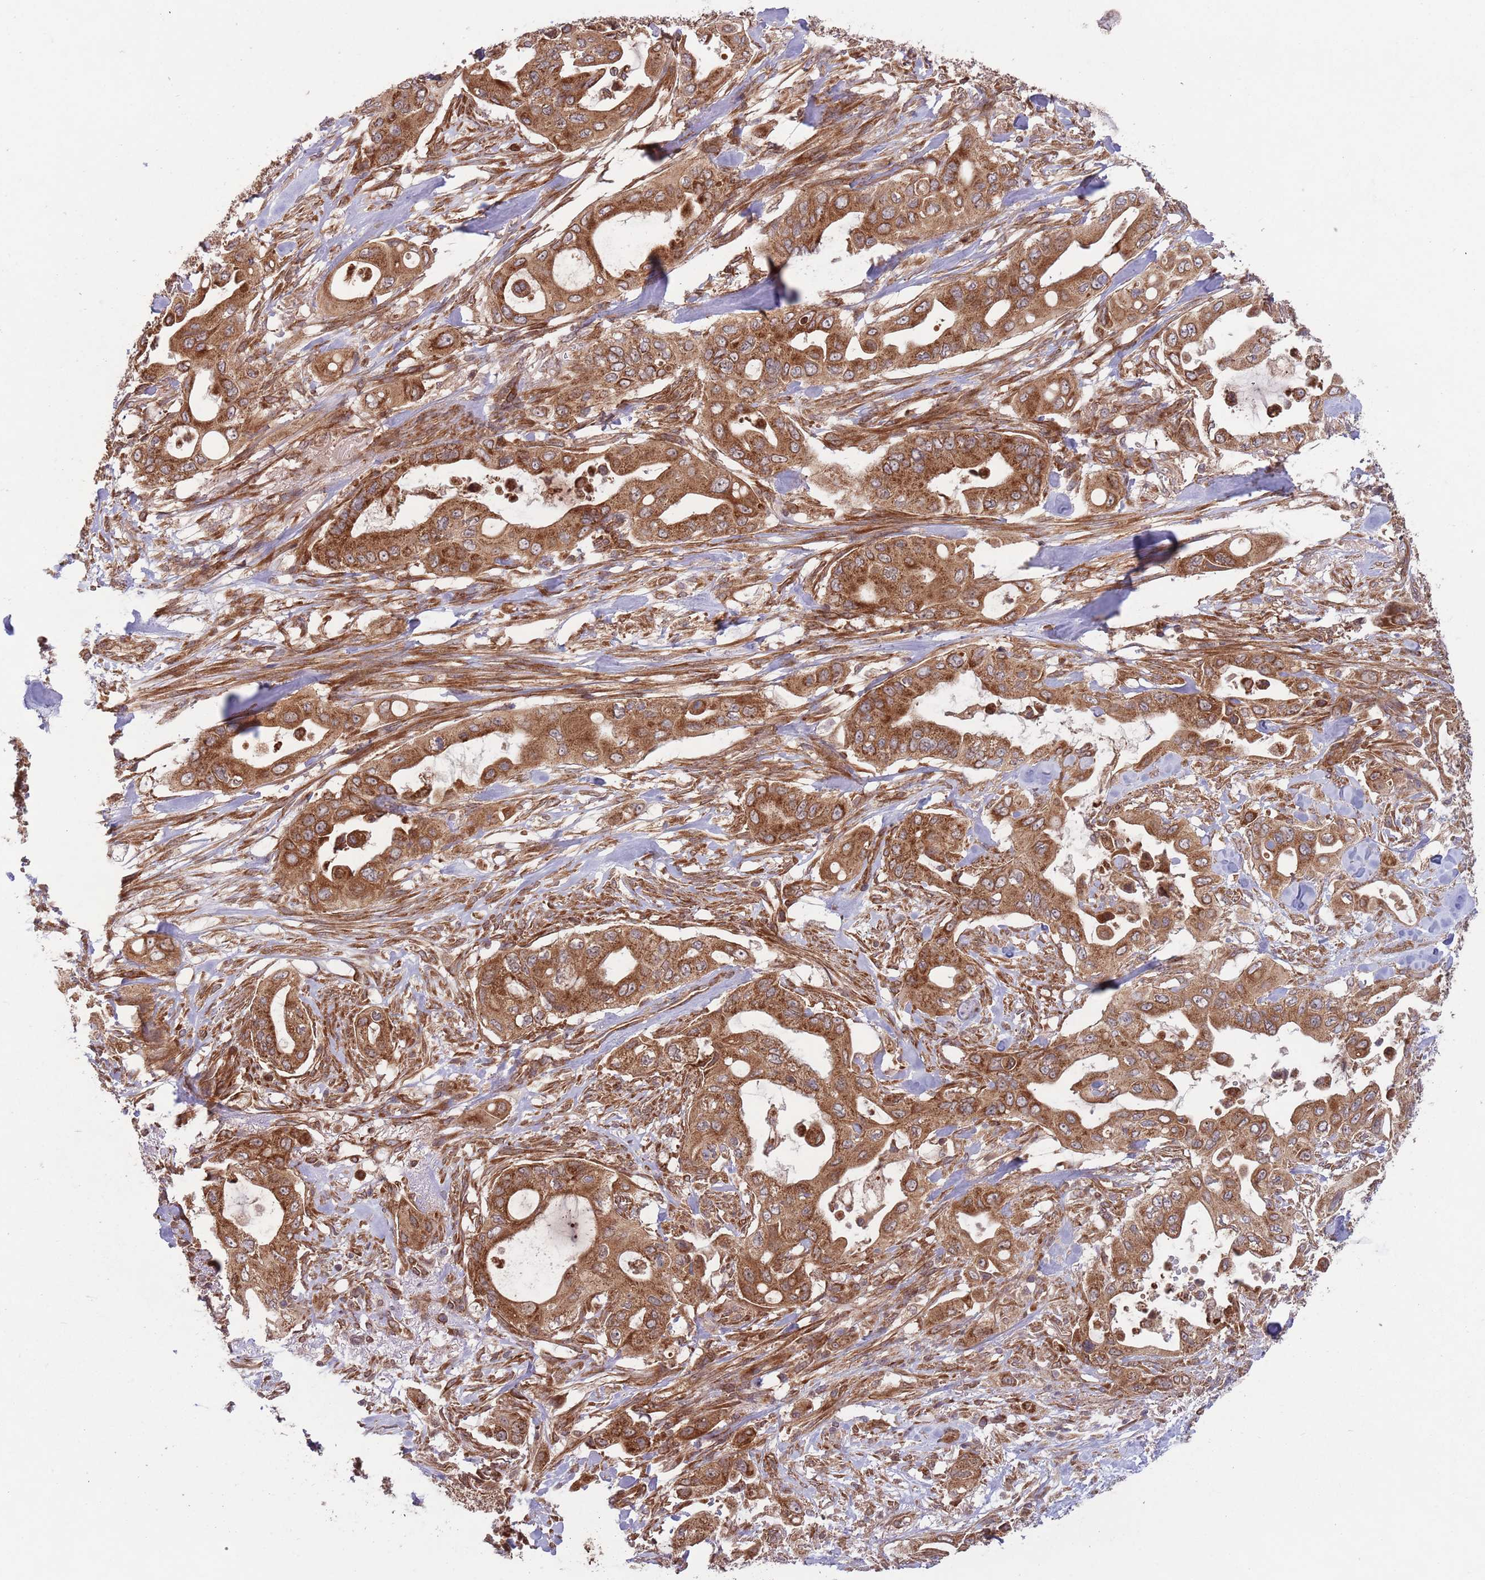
{"staining": {"intensity": "strong", "quantity": ">75%", "location": "cytoplasmic/membranous"}, "tissue": "pancreatic cancer", "cell_type": "Tumor cells", "image_type": "cancer", "snomed": [{"axis": "morphology", "description": "Adenocarcinoma, NOS"}, {"axis": "topography", "description": "Pancreas"}], "caption": "There is high levels of strong cytoplasmic/membranous expression in tumor cells of pancreatic cancer, as demonstrated by immunohistochemical staining (brown color).", "gene": "MFNG", "patient": {"sex": "male", "age": 57}}